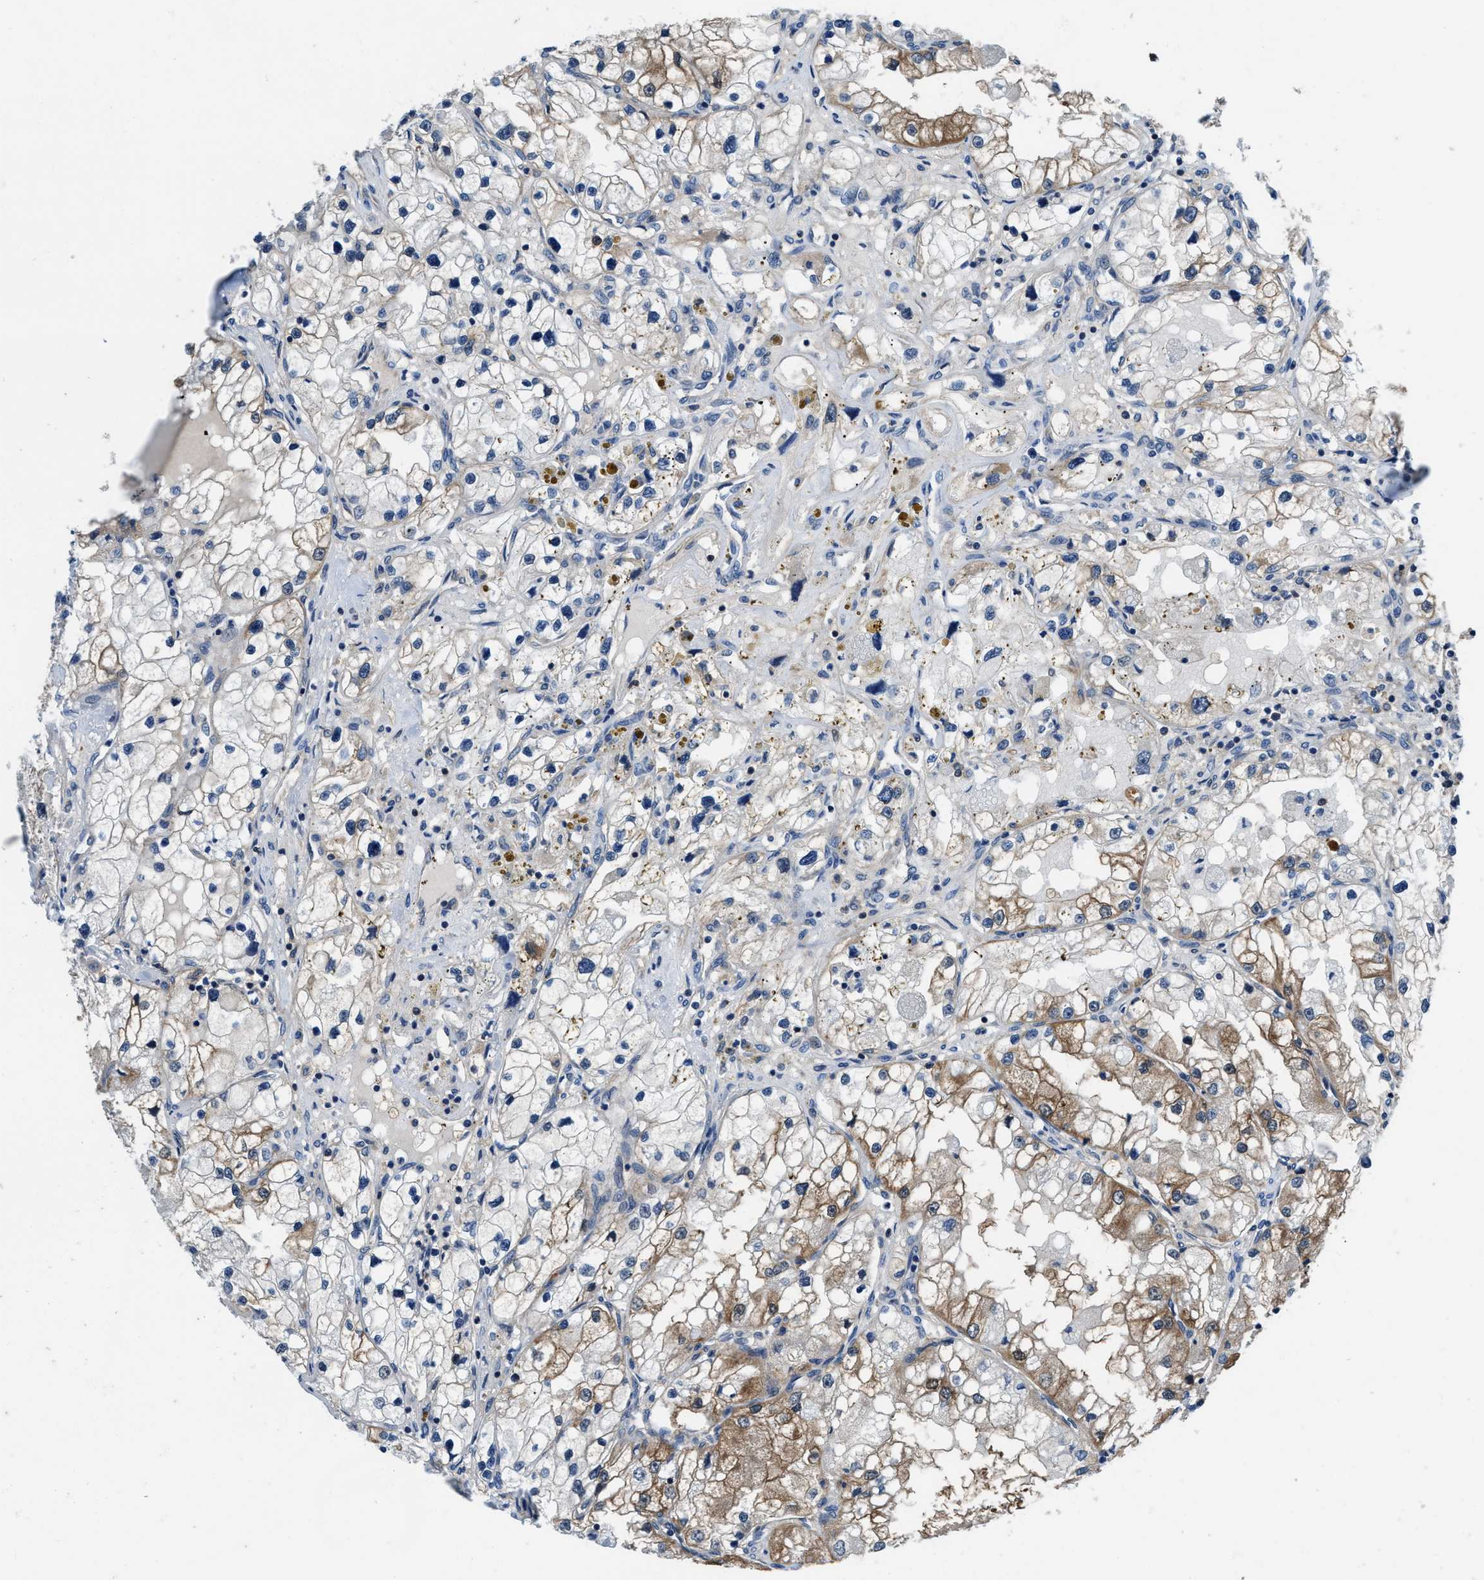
{"staining": {"intensity": "moderate", "quantity": "<25%", "location": "cytoplasmic/membranous"}, "tissue": "renal cancer", "cell_type": "Tumor cells", "image_type": "cancer", "snomed": [{"axis": "morphology", "description": "Adenocarcinoma, NOS"}, {"axis": "topography", "description": "Kidney"}], "caption": "Tumor cells exhibit low levels of moderate cytoplasmic/membranous expression in about <25% of cells in human adenocarcinoma (renal).", "gene": "NUDT5", "patient": {"sex": "male", "age": 68}}